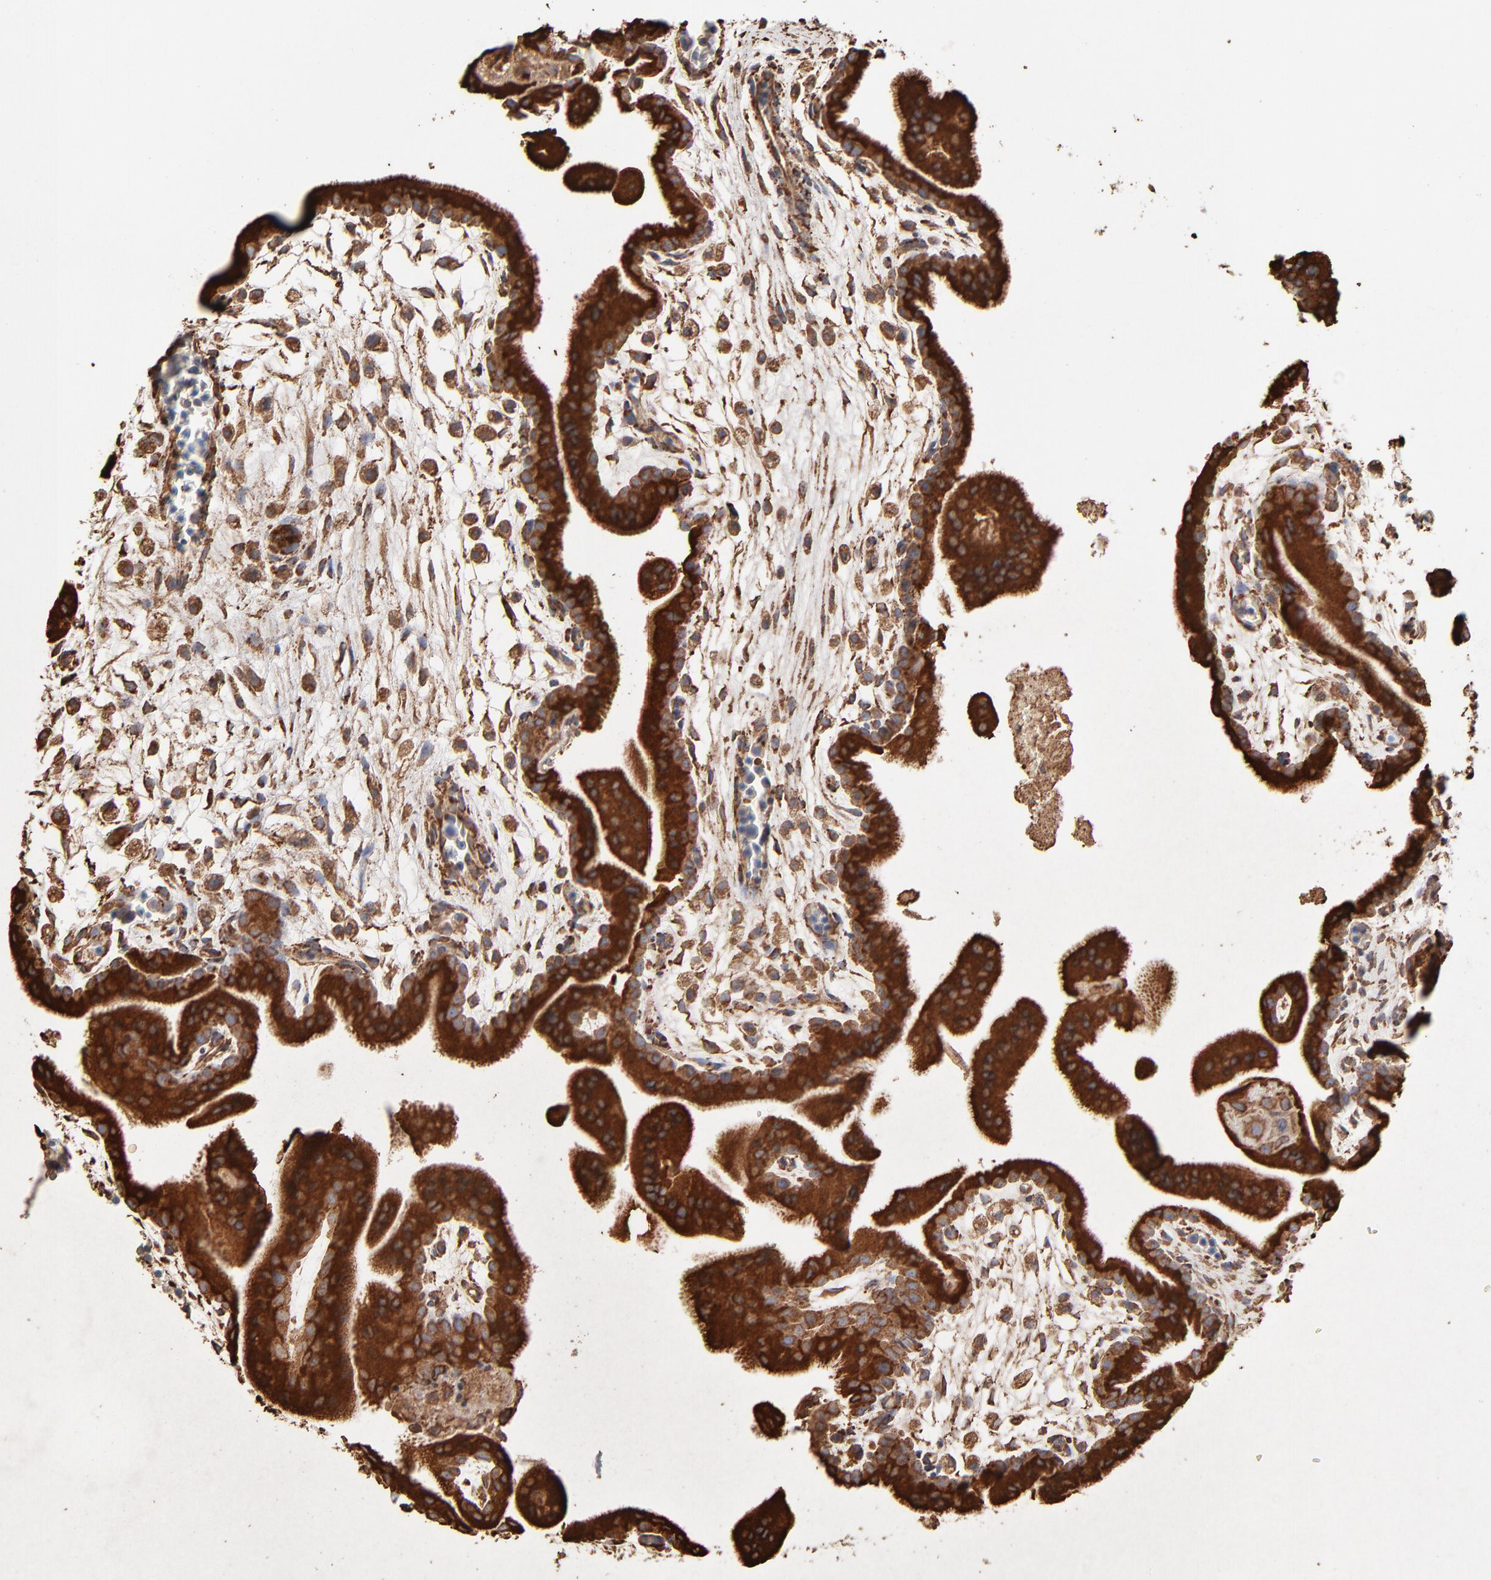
{"staining": {"intensity": "moderate", "quantity": ">75%", "location": "cytoplasmic/membranous"}, "tissue": "placenta", "cell_type": "Decidual cells", "image_type": "normal", "snomed": [{"axis": "morphology", "description": "Normal tissue, NOS"}, {"axis": "topography", "description": "Placenta"}], "caption": "A histopathology image of human placenta stained for a protein demonstrates moderate cytoplasmic/membranous brown staining in decidual cells. Using DAB (3,3'-diaminobenzidine) (brown) and hematoxylin (blue) stains, captured at high magnification using brightfield microscopy.", "gene": "PDIA3", "patient": {"sex": "female", "age": 35}}